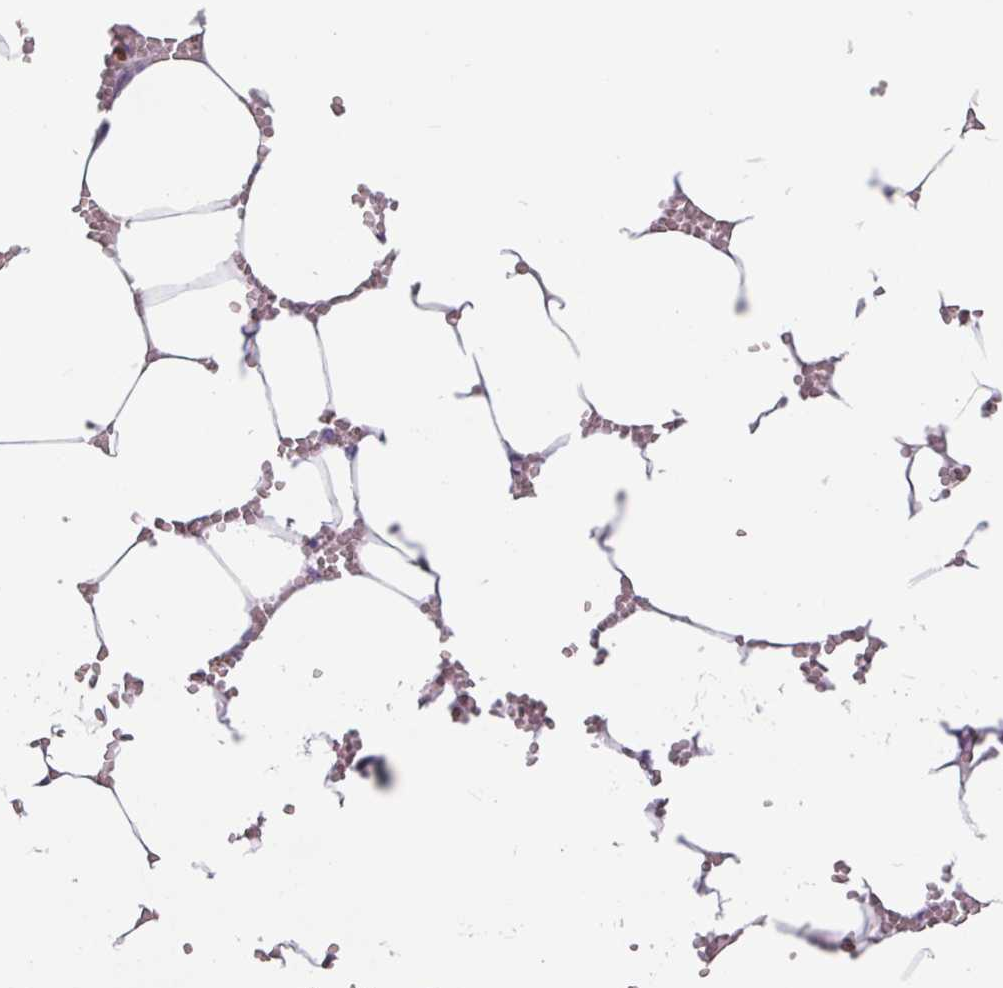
{"staining": {"intensity": "negative", "quantity": "none", "location": "none"}, "tissue": "bone marrow", "cell_type": "Hematopoietic cells", "image_type": "normal", "snomed": [{"axis": "morphology", "description": "Normal tissue, NOS"}, {"axis": "topography", "description": "Bone marrow"}], "caption": "Hematopoietic cells are negative for brown protein staining in benign bone marrow. (DAB (3,3'-diaminobenzidine) immunohistochemistry (IHC) with hematoxylin counter stain).", "gene": "BTD", "patient": {"sex": "male", "age": 70}}